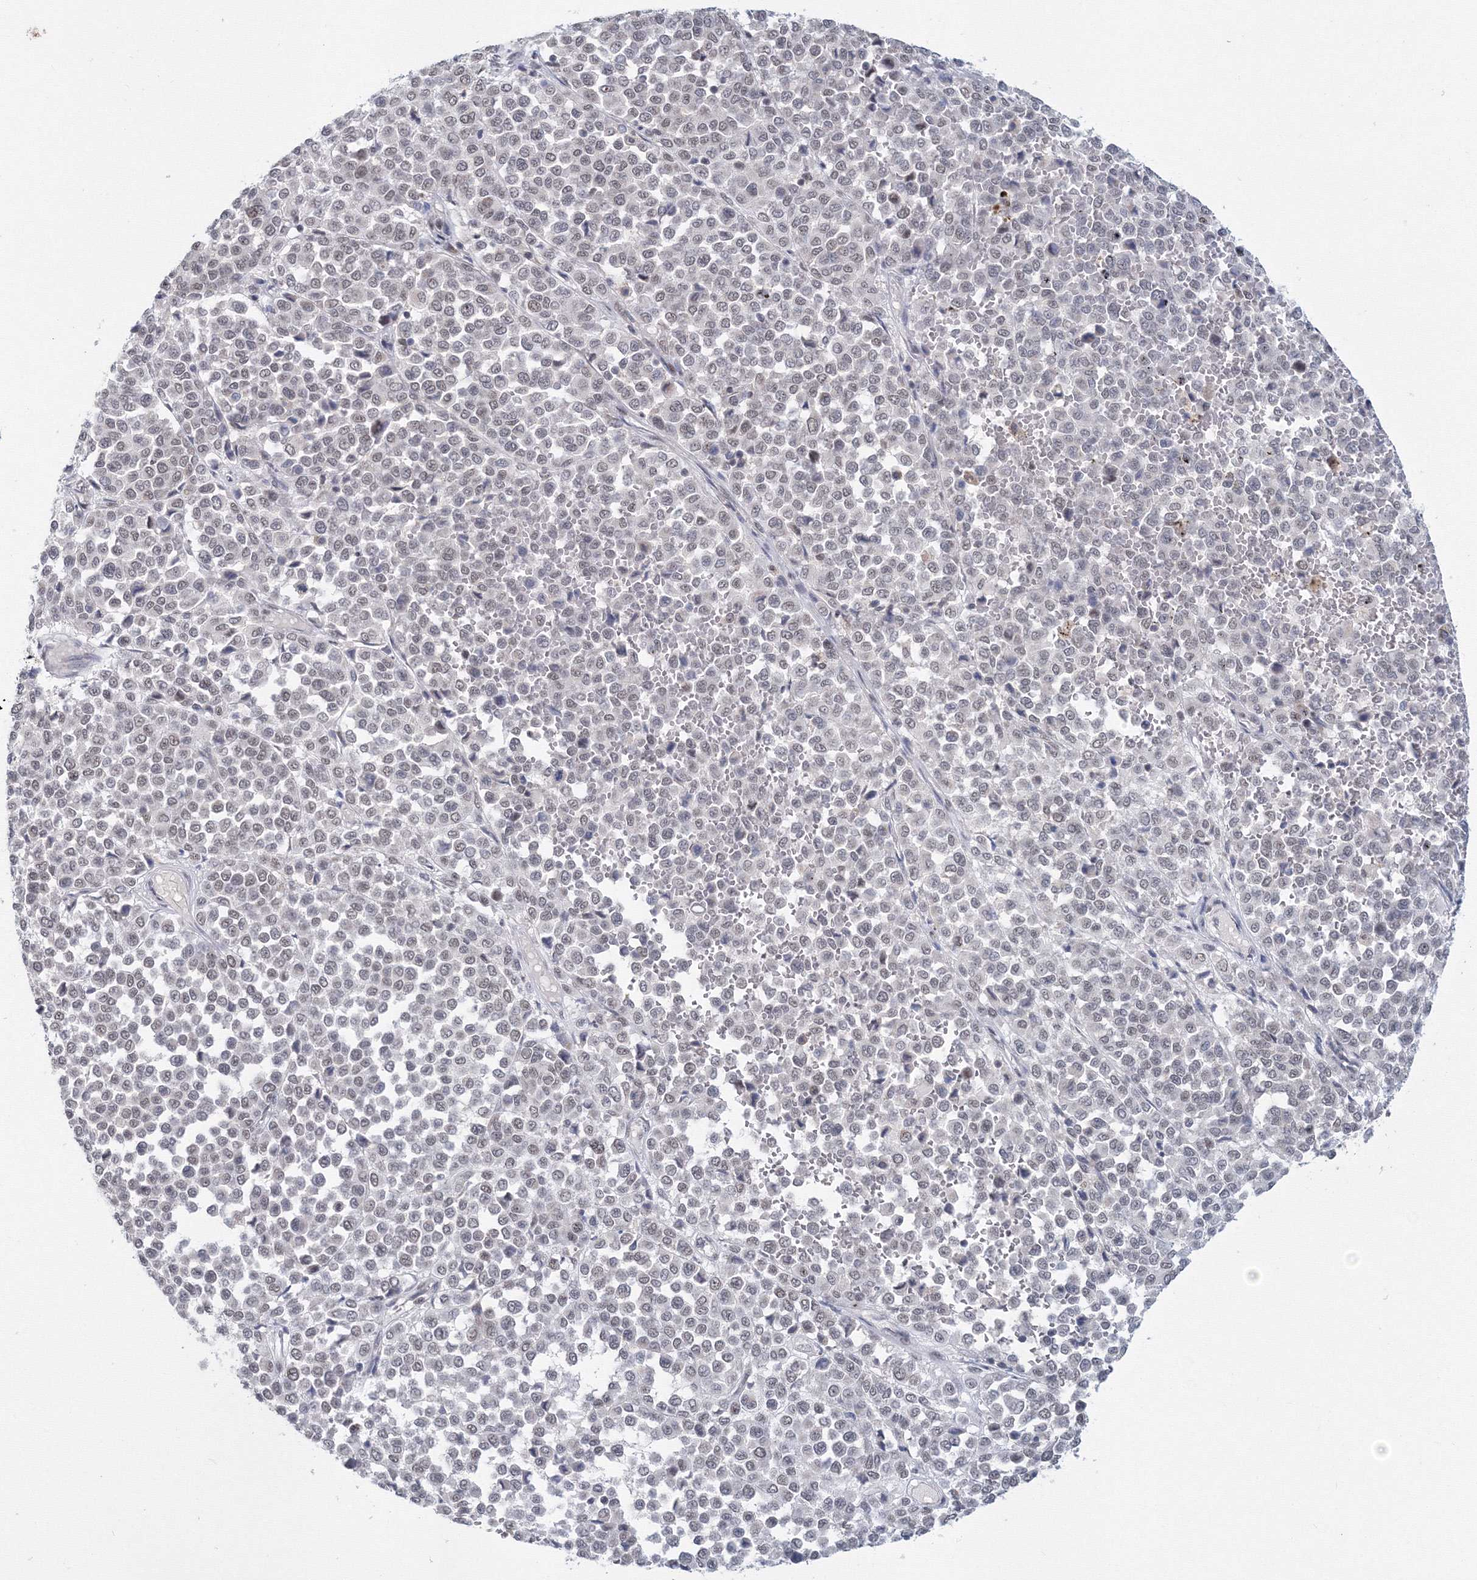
{"staining": {"intensity": "negative", "quantity": "none", "location": "none"}, "tissue": "melanoma", "cell_type": "Tumor cells", "image_type": "cancer", "snomed": [{"axis": "morphology", "description": "Malignant melanoma, Metastatic site"}, {"axis": "topography", "description": "Pancreas"}], "caption": "The image reveals no significant expression in tumor cells of melanoma. Brightfield microscopy of IHC stained with DAB (3,3'-diaminobenzidine) (brown) and hematoxylin (blue), captured at high magnification.", "gene": "SF3B6", "patient": {"sex": "female", "age": 30}}